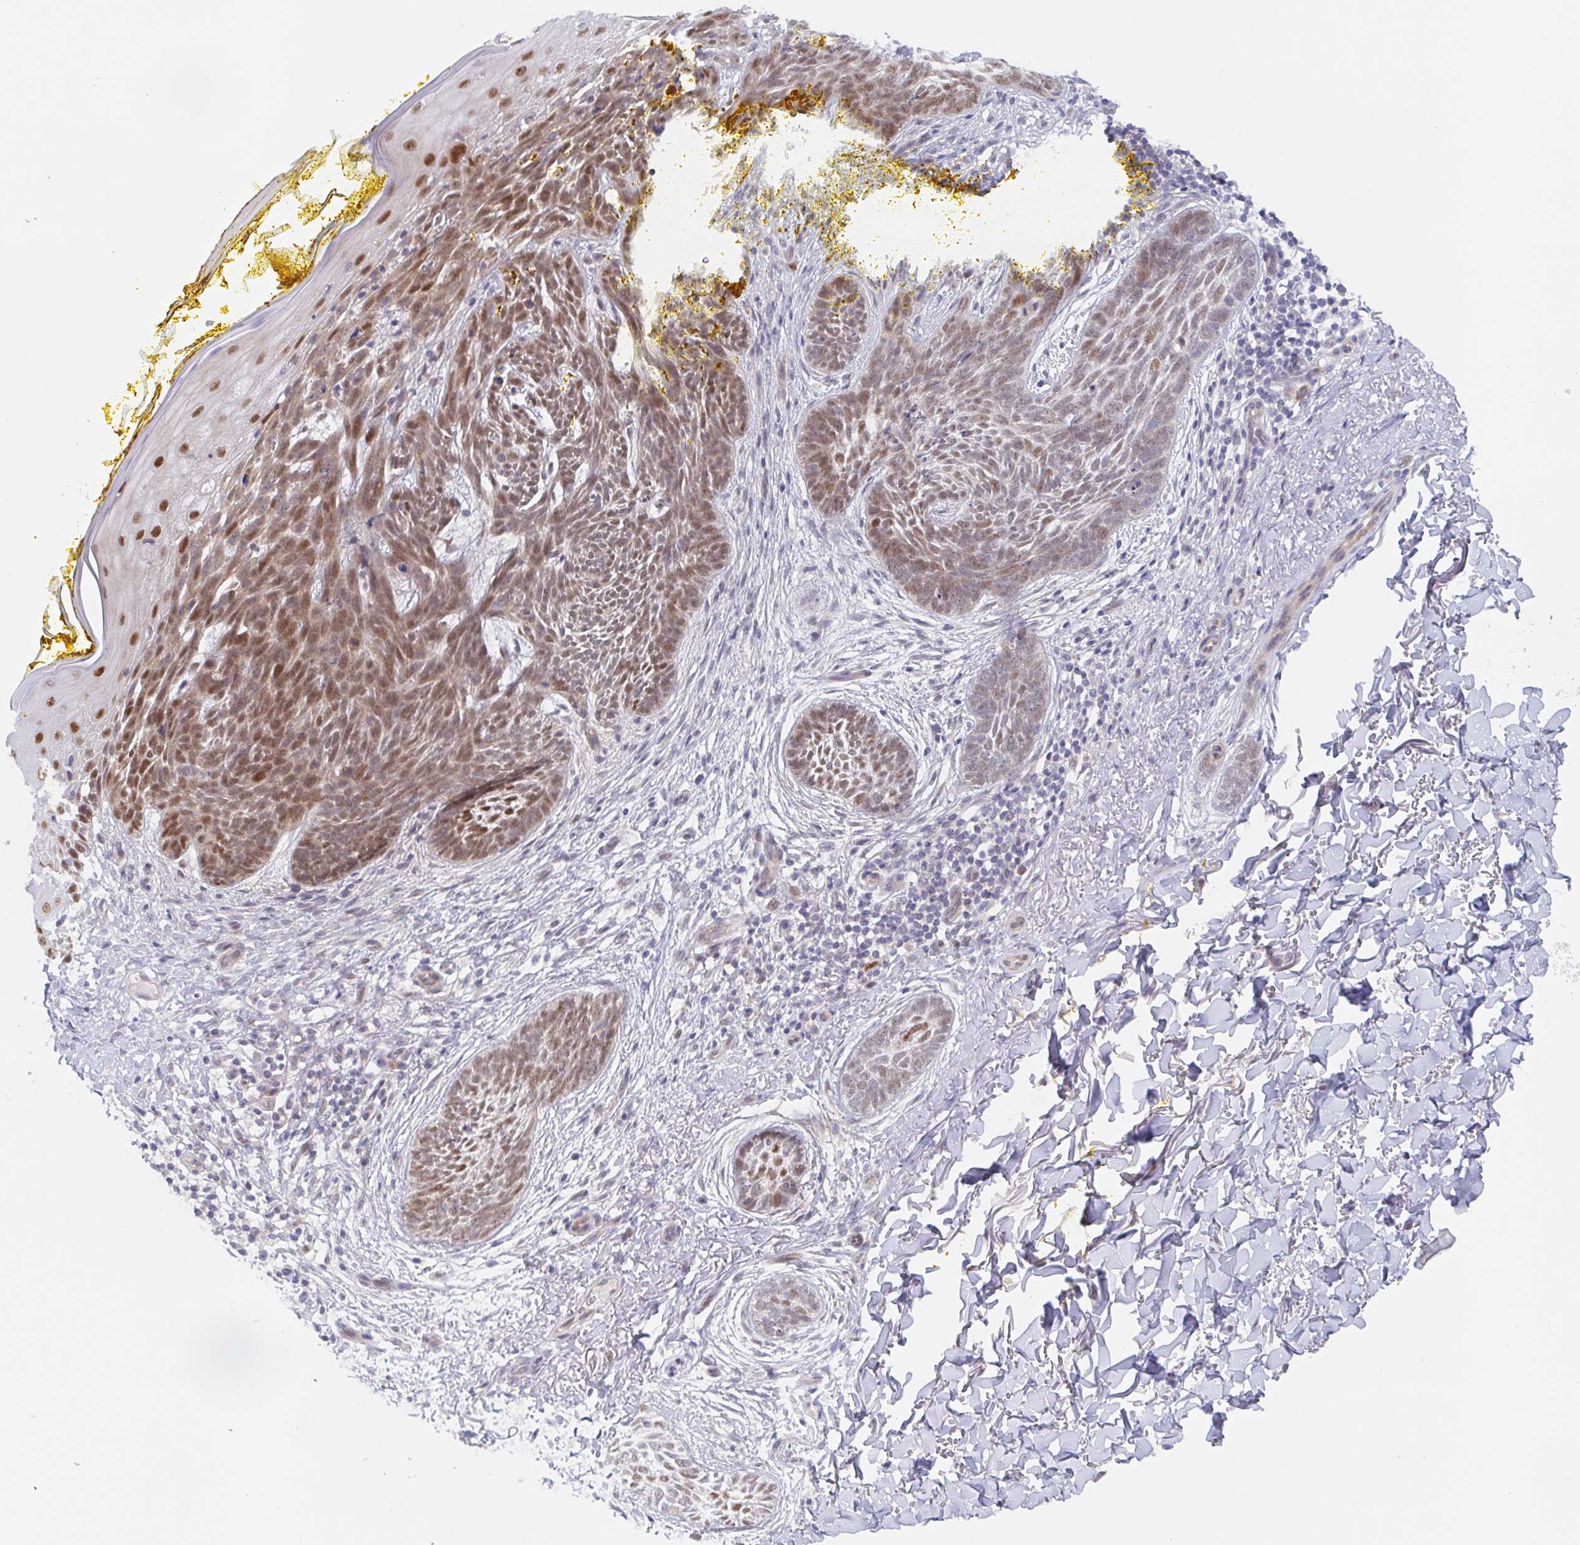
{"staining": {"intensity": "moderate", "quantity": "25%-75%", "location": "nuclear"}, "tissue": "skin cancer", "cell_type": "Tumor cells", "image_type": "cancer", "snomed": [{"axis": "morphology", "description": "Basal cell carcinoma"}, {"axis": "topography", "description": "Skin"}], "caption": "Immunohistochemistry (IHC) photomicrograph of neoplastic tissue: skin cancer stained using IHC exhibits medium levels of moderate protein expression localized specifically in the nuclear of tumor cells, appearing as a nuclear brown color.", "gene": "POU2F3", "patient": {"sex": "female", "age": 68}}